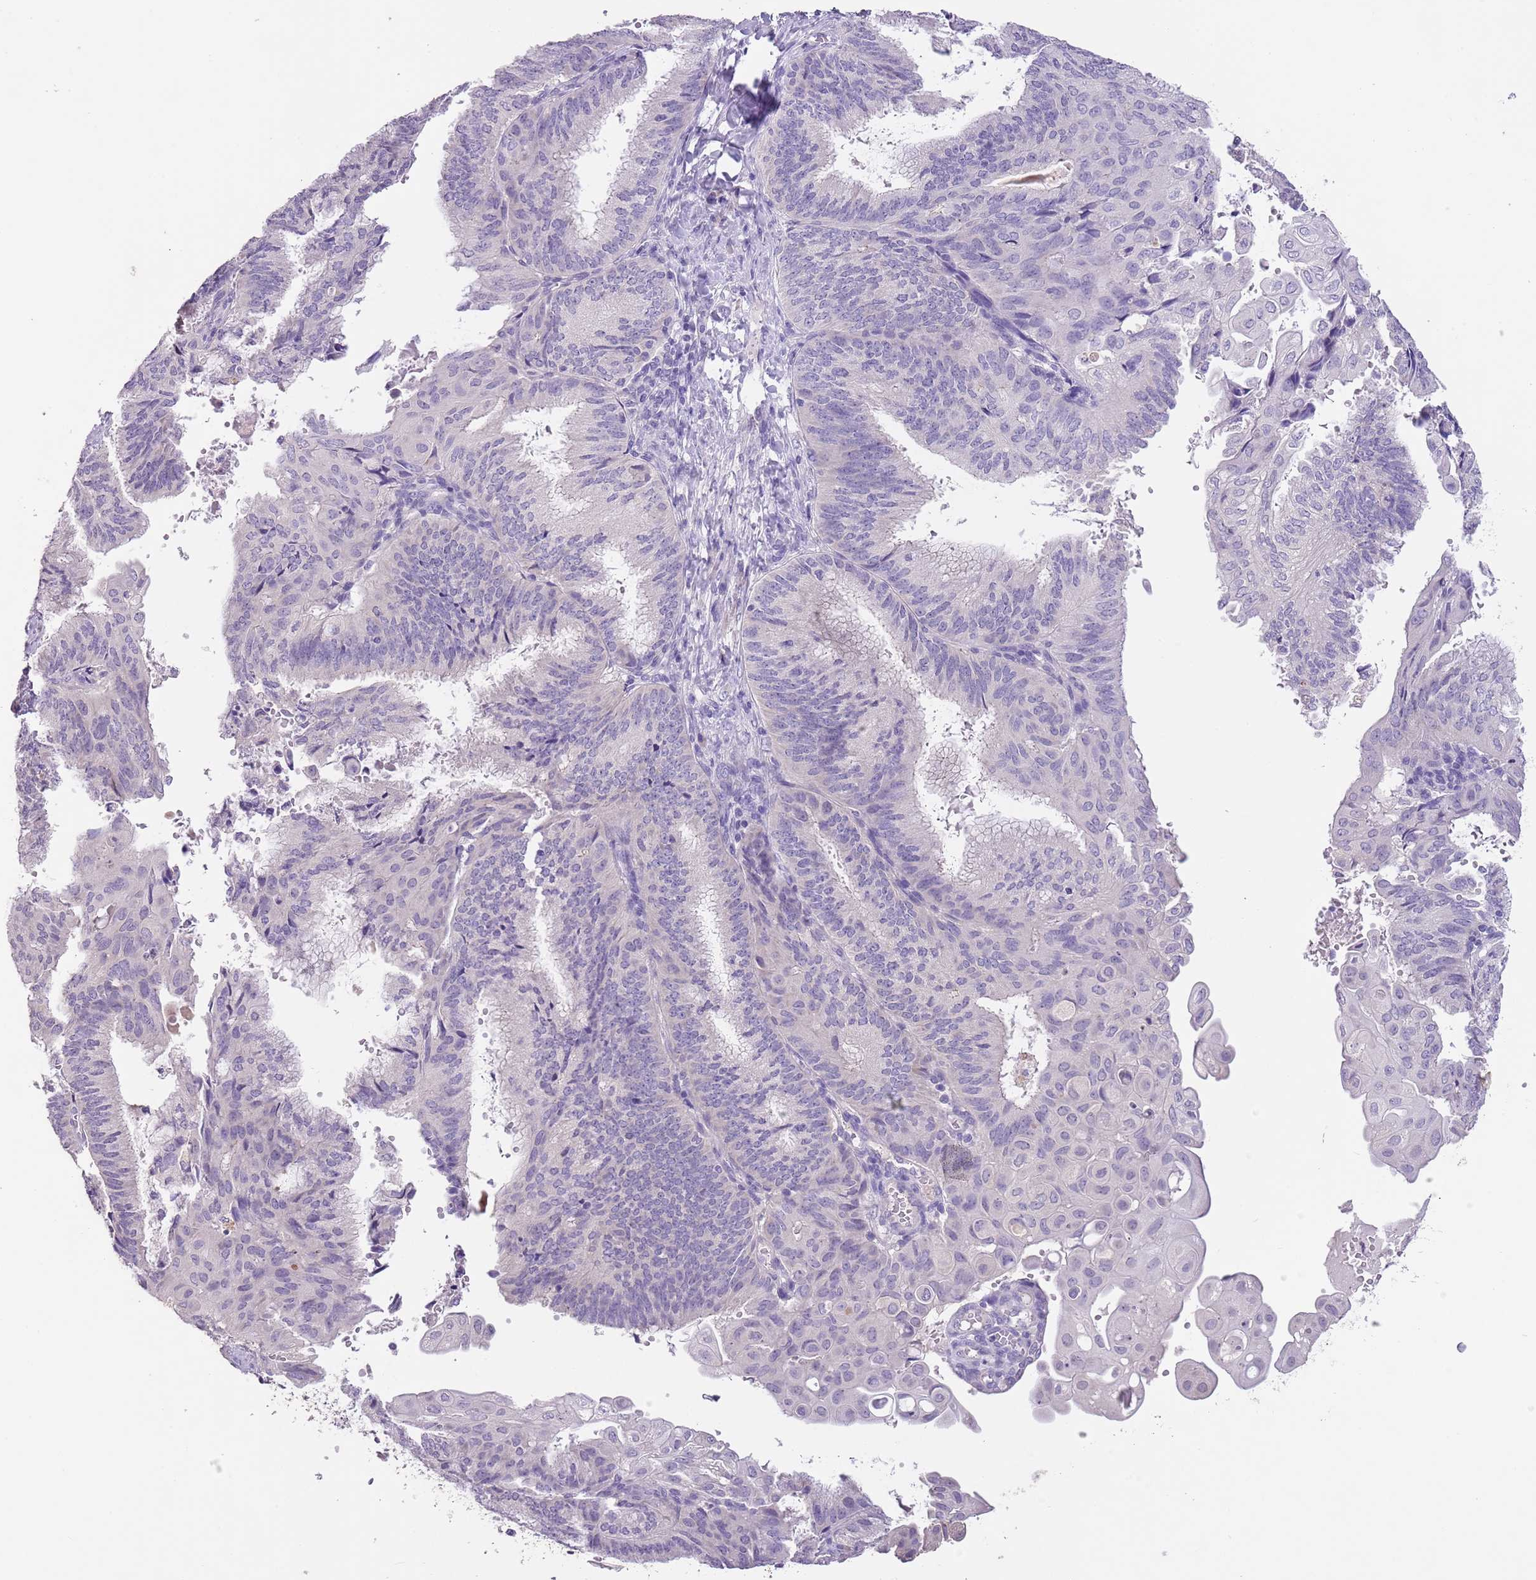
{"staining": {"intensity": "negative", "quantity": "none", "location": "none"}, "tissue": "endometrial cancer", "cell_type": "Tumor cells", "image_type": "cancer", "snomed": [{"axis": "morphology", "description": "Adenocarcinoma, NOS"}, {"axis": "topography", "description": "Endometrium"}], "caption": "Human endometrial adenocarcinoma stained for a protein using immunohistochemistry reveals no positivity in tumor cells.", "gene": "SLC35E3", "patient": {"sex": "female", "age": 49}}